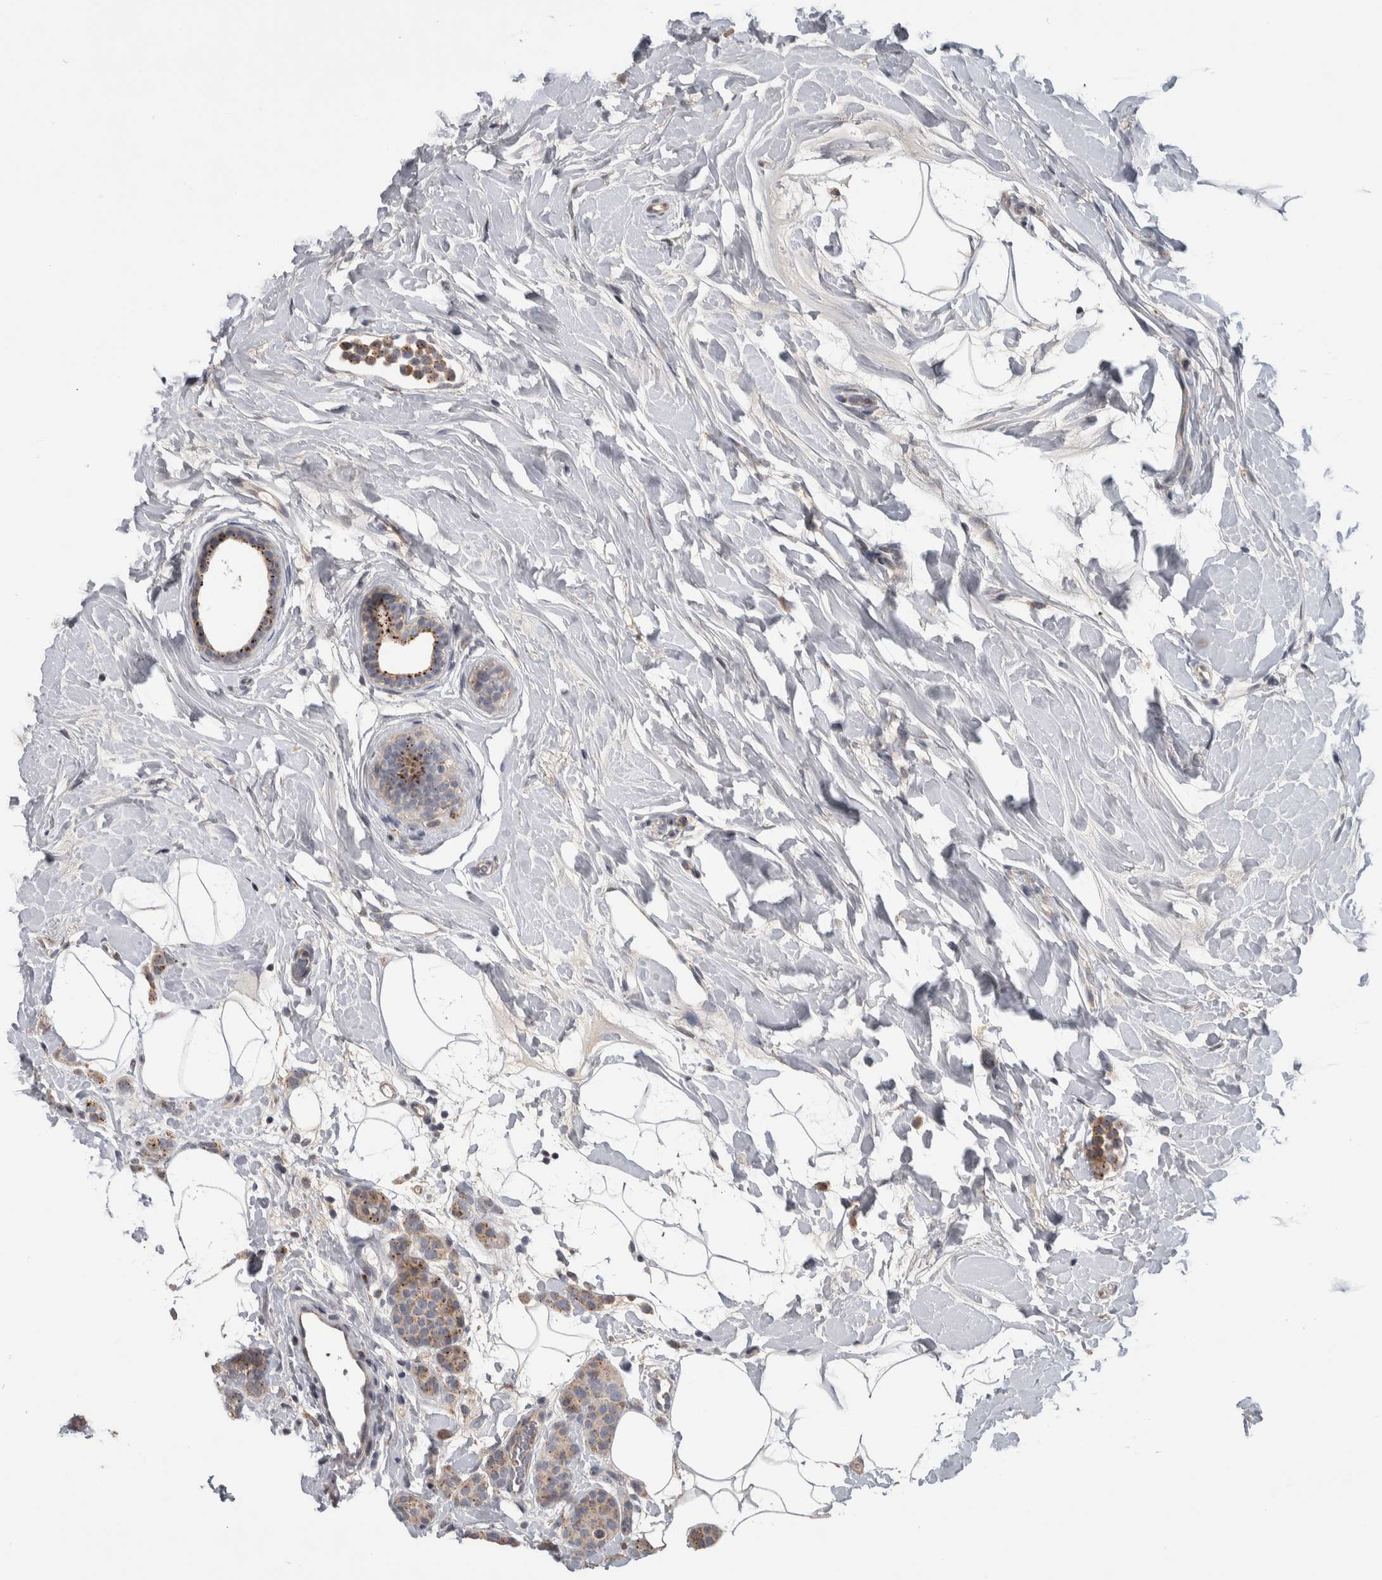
{"staining": {"intensity": "moderate", "quantity": ">75%", "location": "cytoplasmic/membranous"}, "tissue": "breast cancer", "cell_type": "Tumor cells", "image_type": "cancer", "snomed": [{"axis": "morphology", "description": "Lobular carcinoma, in situ"}, {"axis": "morphology", "description": "Lobular carcinoma"}, {"axis": "topography", "description": "Breast"}], "caption": "Tumor cells show medium levels of moderate cytoplasmic/membranous positivity in approximately >75% of cells in human breast cancer. (Stains: DAB in brown, nuclei in blue, Microscopy: brightfield microscopy at high magnification).", "gene": "FAM83G", "patient": {"sex": "female", "age": 41}}